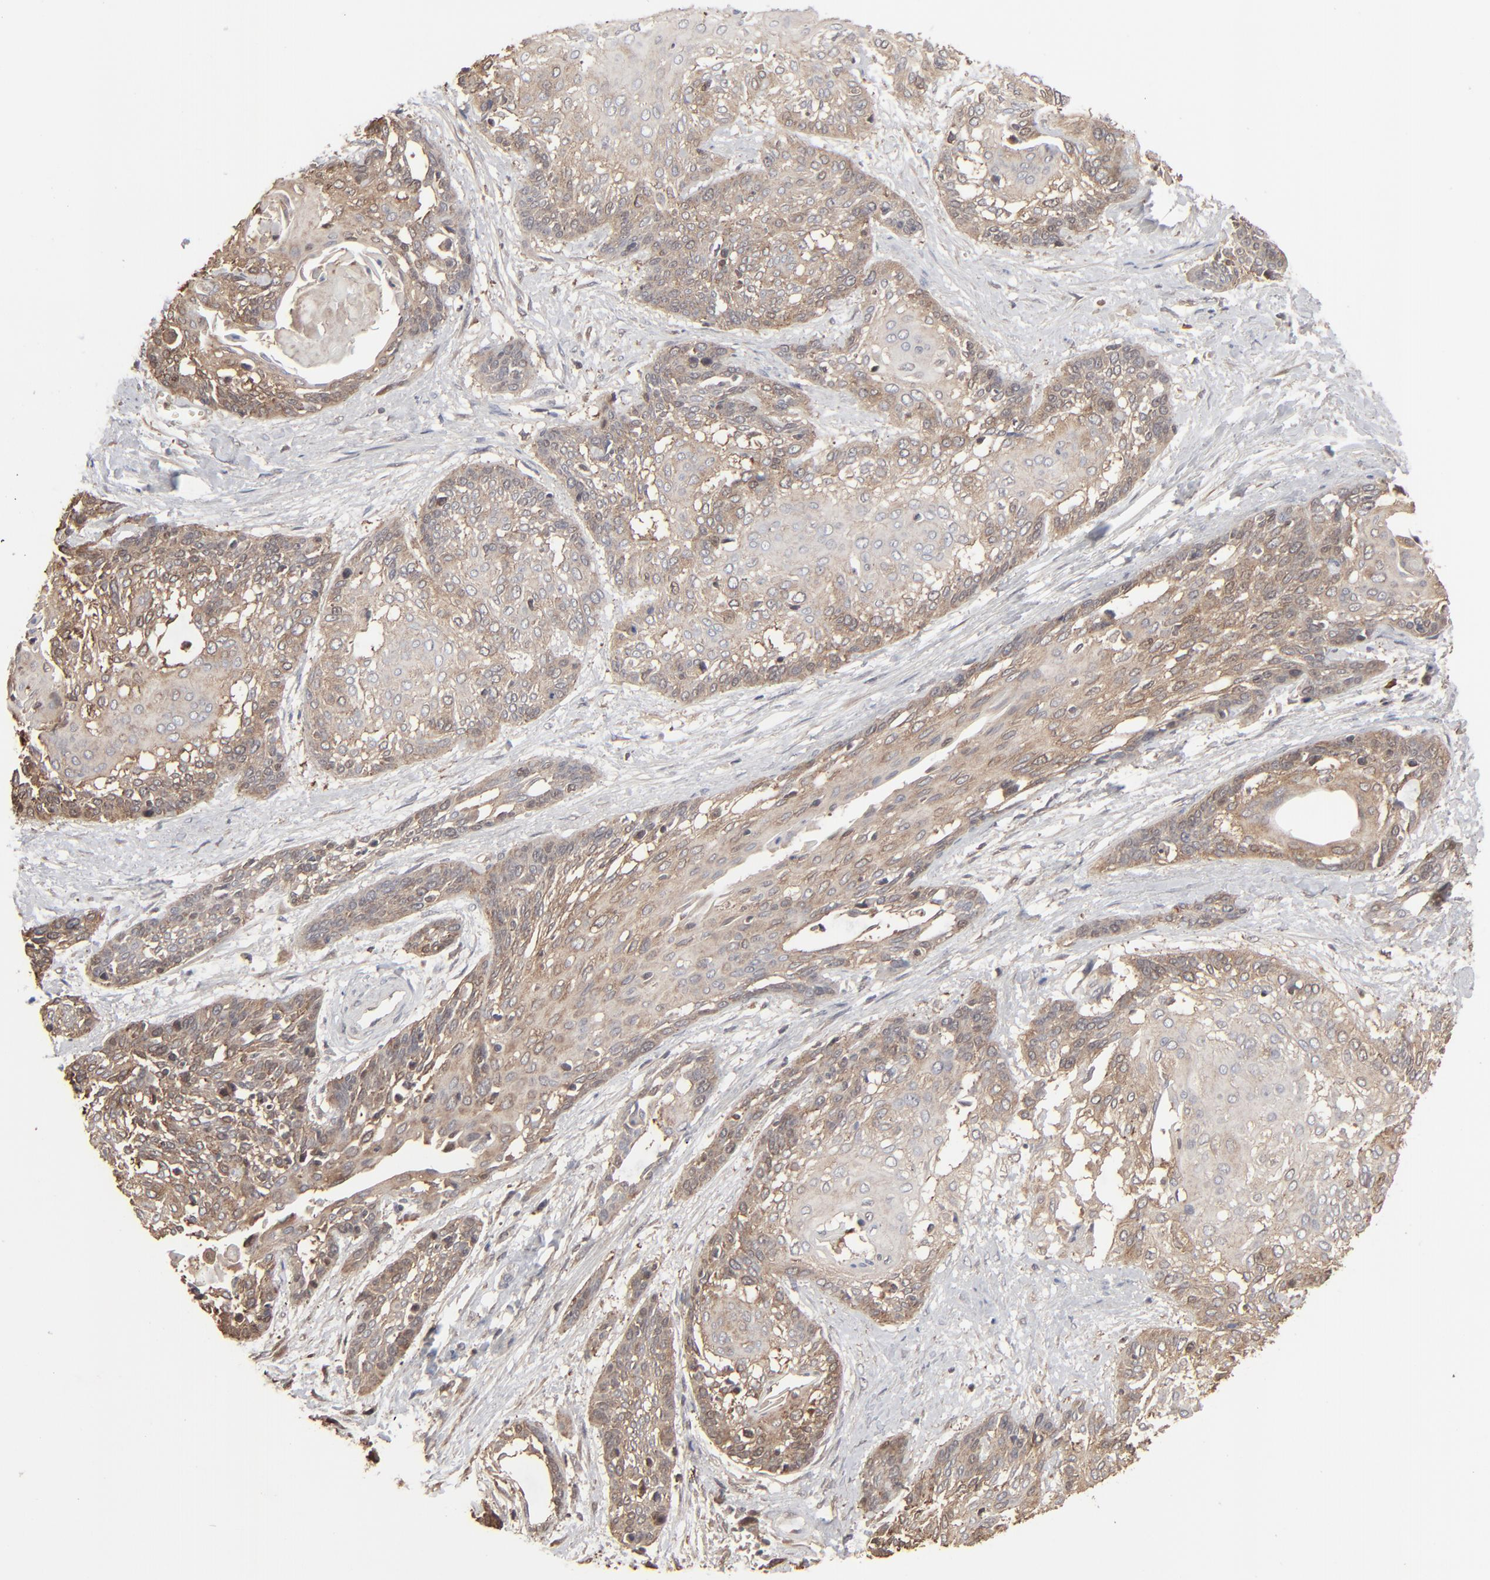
{"staining": {"intensity": "moderate", "quantity": ">75%", "location": "cytoplasmic/membranous"}, "tissue": "cervical cancer", "cell_type": "Tumor cells", "image_type": "cancer", "snomed": [{"axis": "morphology", "description": "Squamous cell carcinoma, NOS"}, {"axis": "topography", "description": "Cervix"}], "caption": "Human squamous cell carcinoma (cervical) stained with a protein marker exhibits moderate staining in tumor cells.", "gene": "NME1-NME2", "patient": {"sex": "female", "age": 57}}